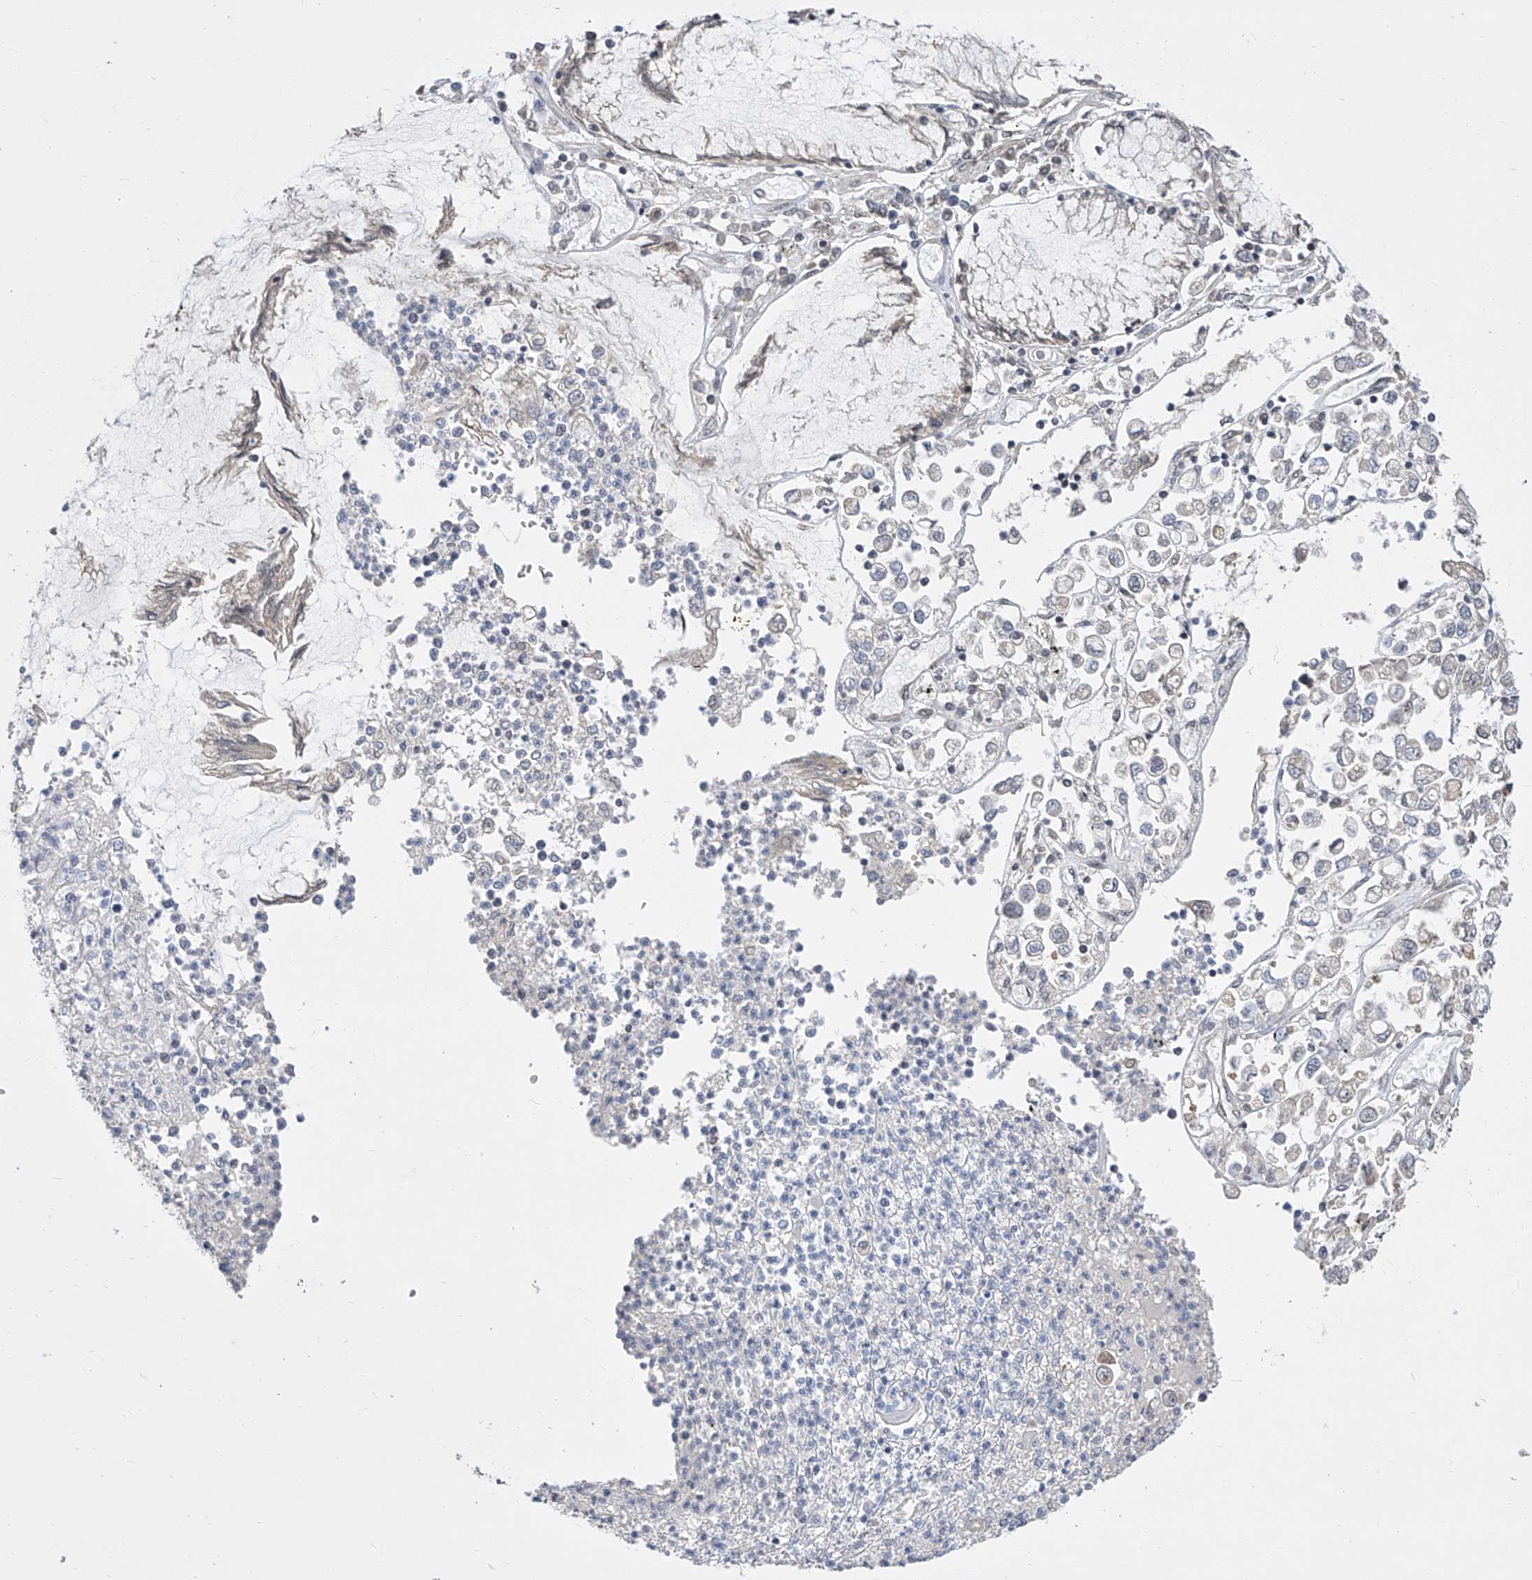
{"staining": {"intensity": "weak", "quantity": "<25%", "location": "cytoplasmic/membranous,nuclear"}, "tissue": "stomach cancer", "cell_type": "Tumor cells", "image_type": "cancer", "snomed": [{"axis": "morphology", "description": "Adenocarcinoma, NOS"}, {"axis": "topography", "description": "Stomach"}], "caption": "High magnification brightfield microscopy of adenocarcinoma (stomach) stained with DAB (brown) and counterstained with hematoxylin (blue): tumor cells show no significant staining.", "gene": "CETN2", "patient": {"sex": "female", "age": 76}}